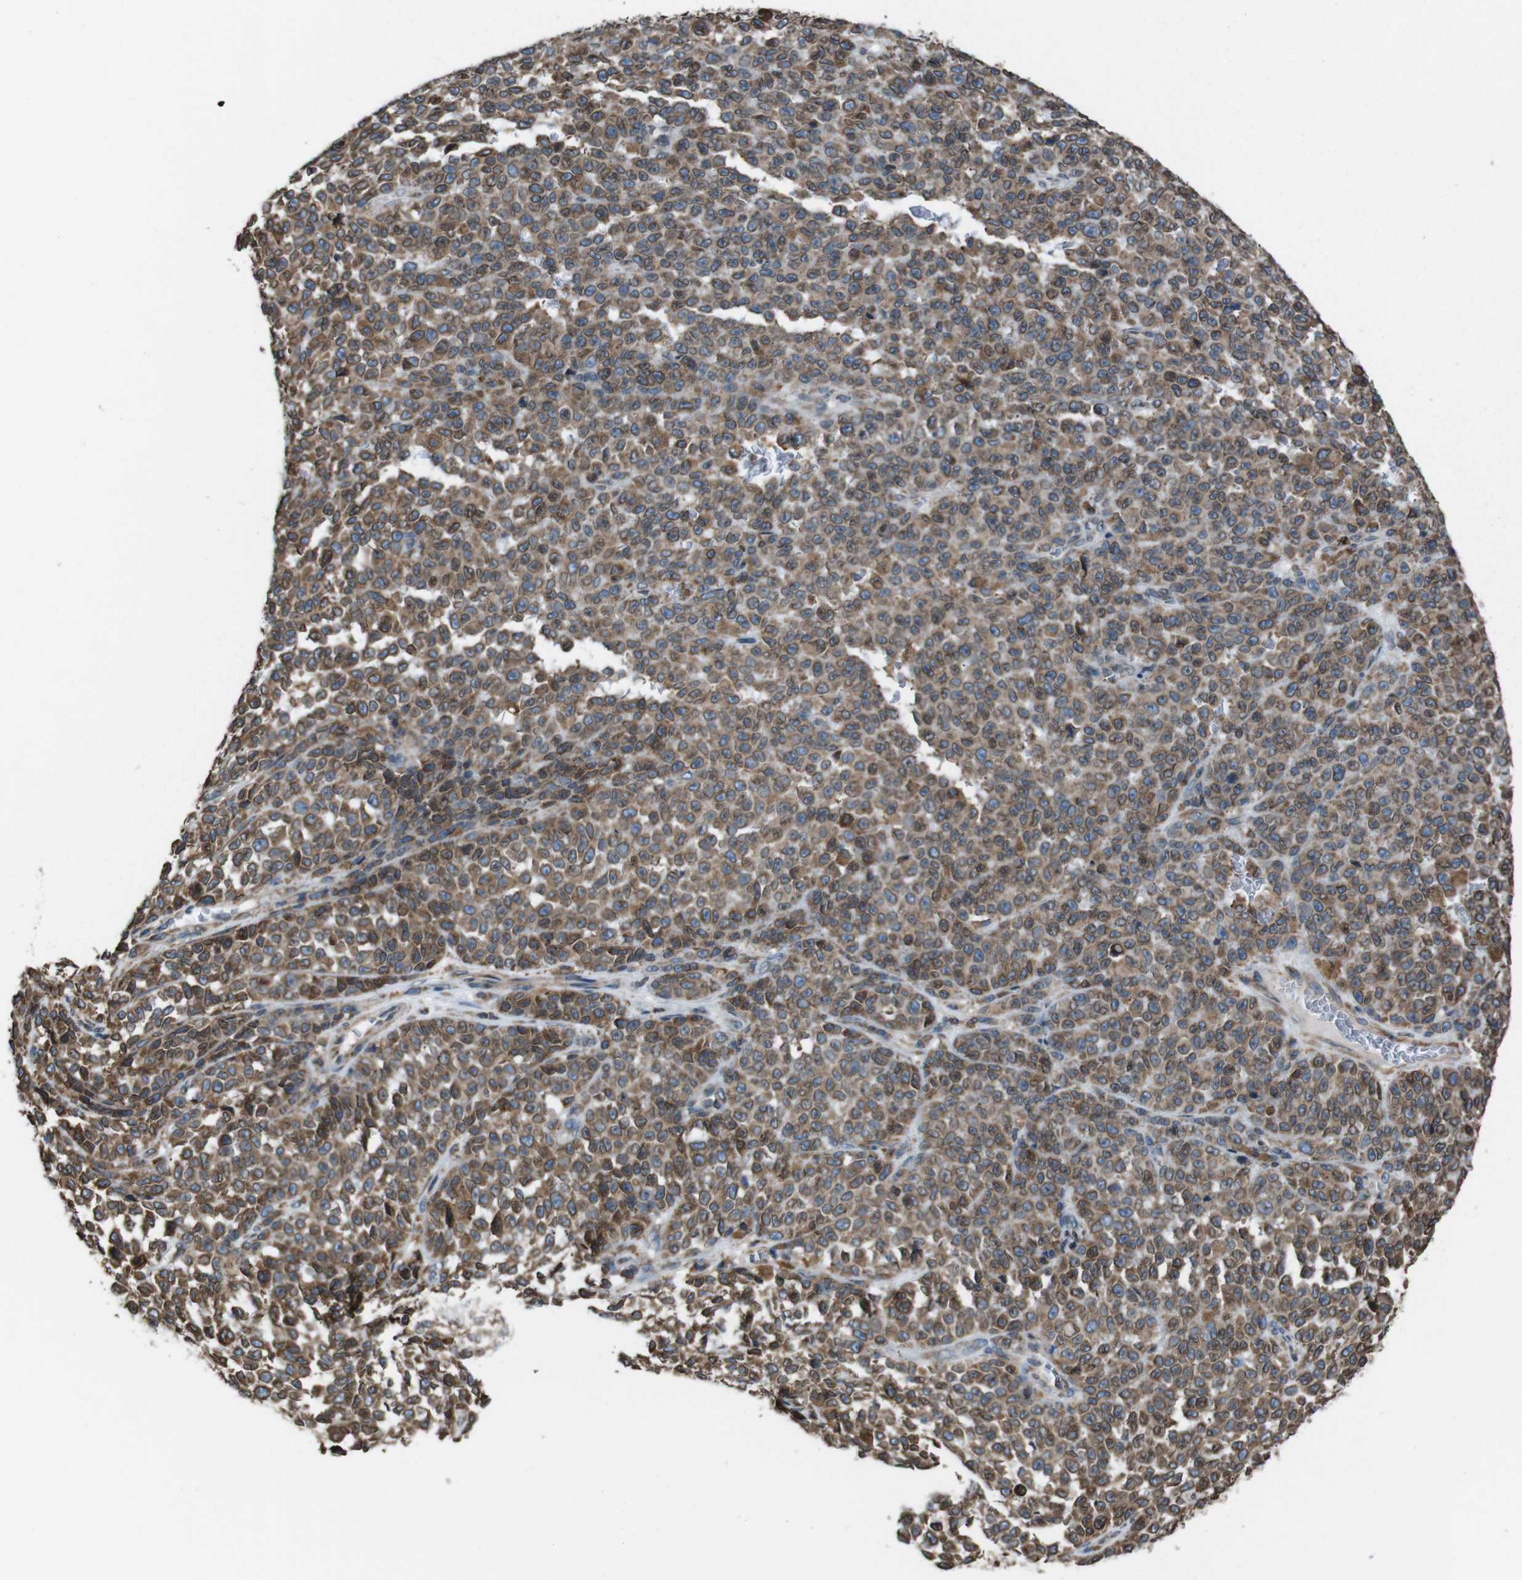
{"staining": {"intensity": "moderate", "quantity": ">75%", "location": "cytoplasmic/membranous"}, "tissue": "melanoma", "cell_type": "Tumor cells", "image_type": "cancer", "snomed": [{"axis": "morphology", "description": "Malignant melanoma, NOS"}, {"axis": "topography", "description": "Skin"}], "caption": "Malignant melanoma stained with immunohistochemistry (IHC) displays moderate cytoplasmic/membranous expression in approximately >75% of tumor cells.", "gene": "APMAP", "patient": {"sex": "female", "age": 82}}